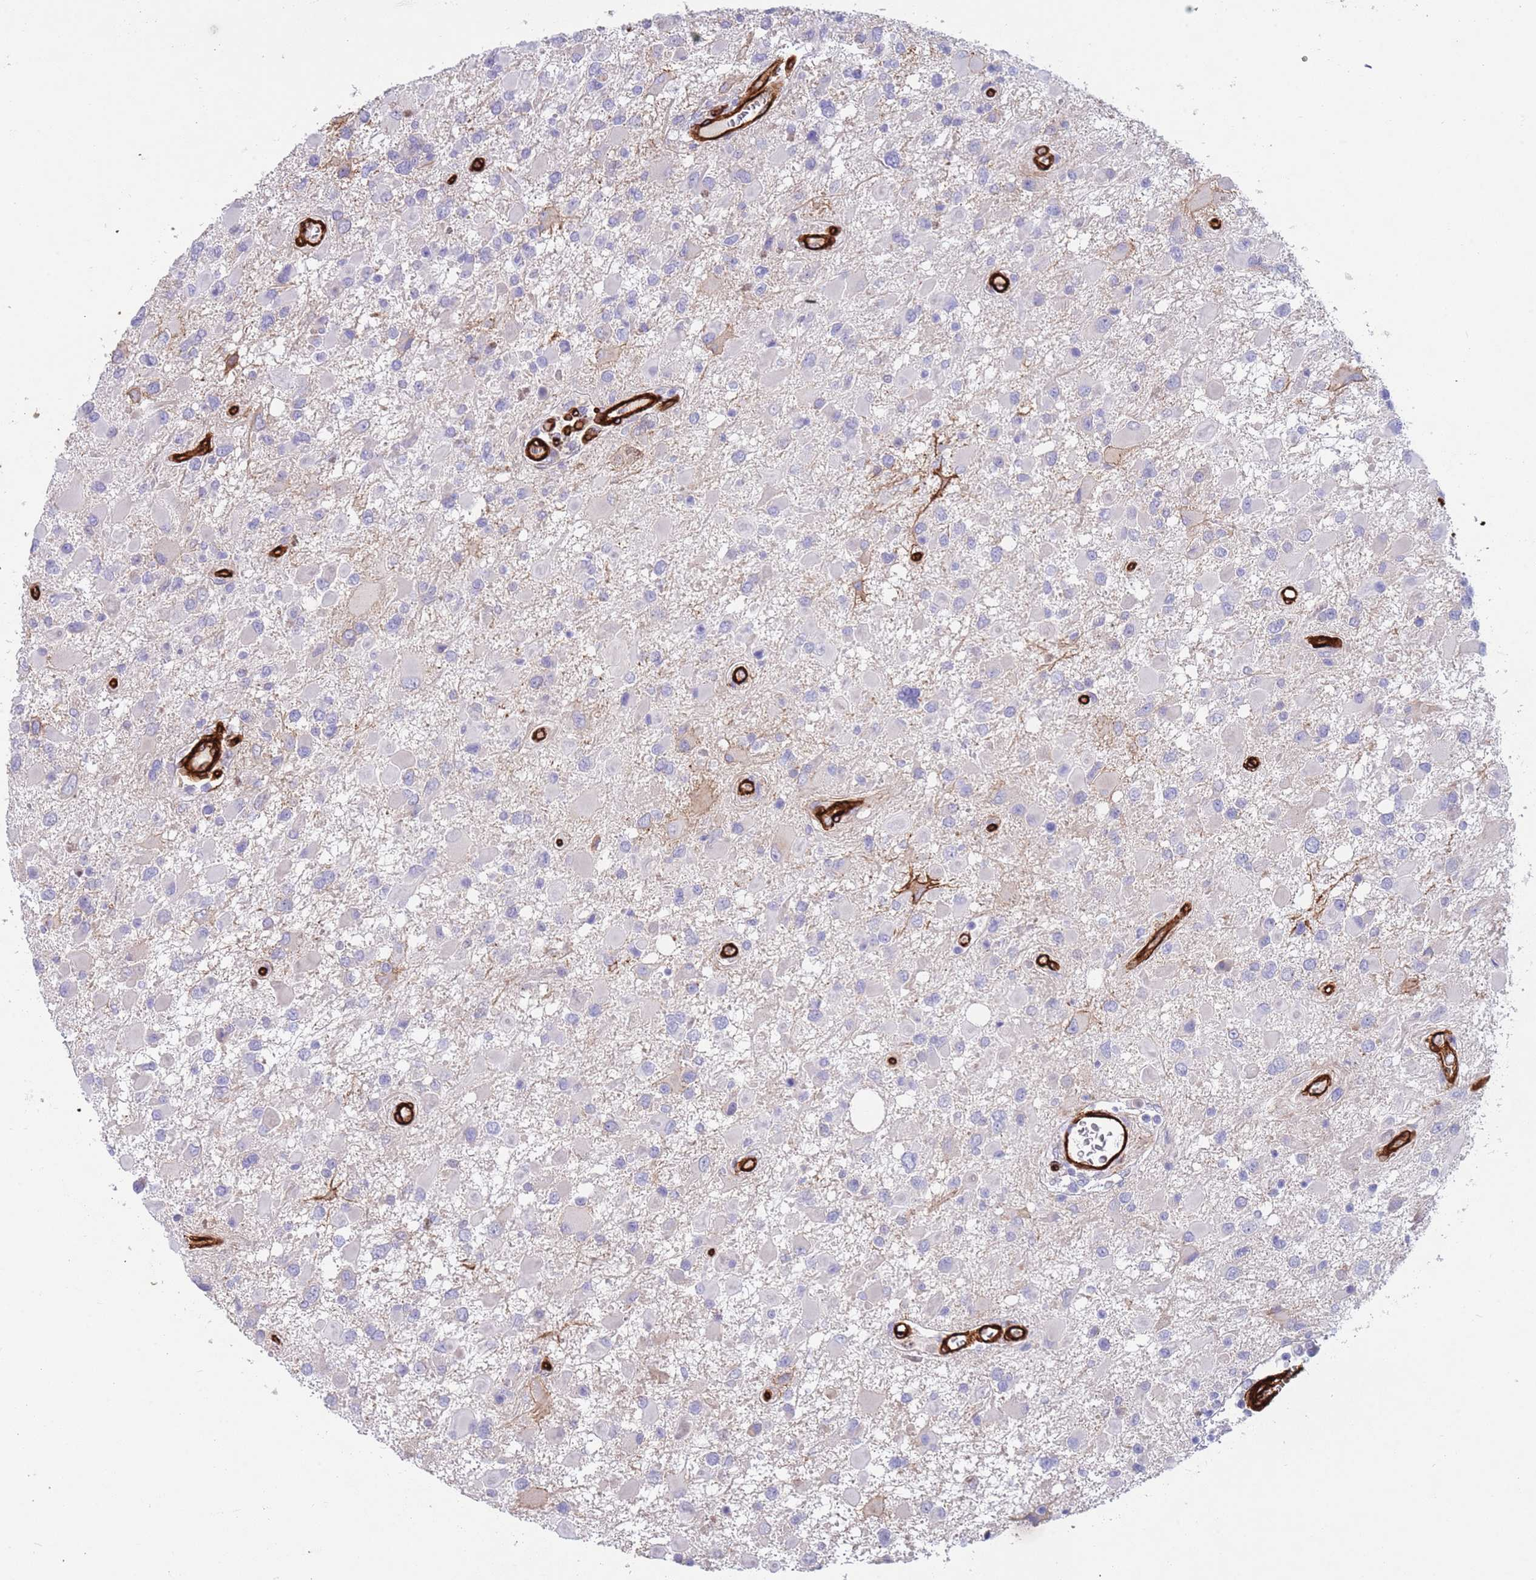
{"staining": {"intensity": "negative", "quantity": "none", "location": "none"}, "tissue": "glioma", "cell_type": "Tumor cells", "image_type": "cancer", "snomed": [{"axis": "morphology", "description": "Glioma, malignant, High grade"}, {"axis": "topography", "description": "Brain"}], "caption": "Tumor cells are negative for brown protein staining in glioma. (DAB immunohistochemistry (IHC), high magnification).", "gene": "CAV2", "patient": {"sex": "male", "age": 53}}